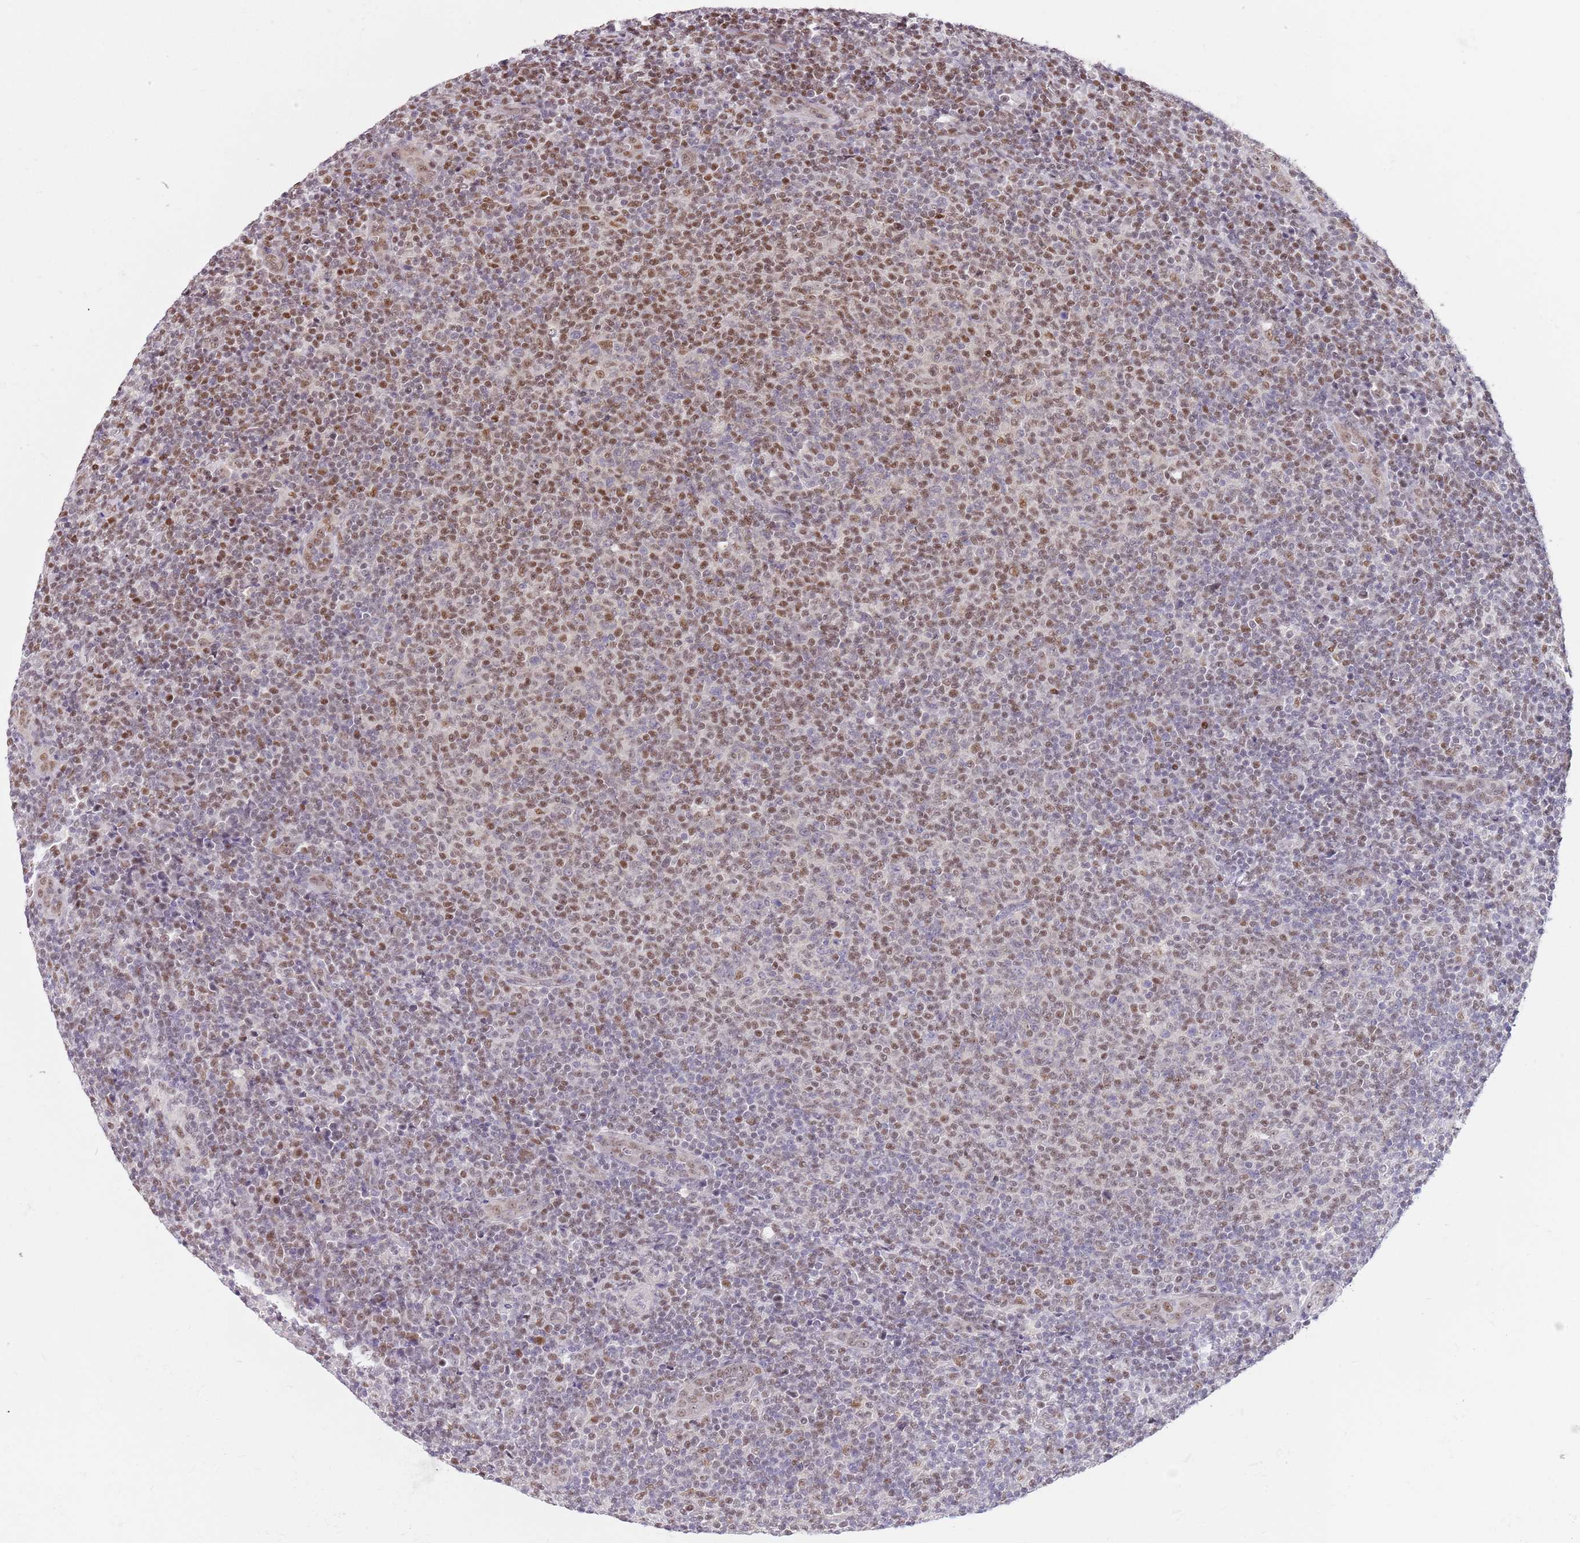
{"staining": {"intensity": "moderate", "quantity": "25%-75%", "location": "nuclear"}, "tissue": "lymphoma", "cell_type": "Tumor cells", "image_type": "cancer", "snomed": [{"axis": "morphology", "description": "Malignant lymphoma, non-Hodgkin's type, Low grade"}, {"axis": "topography", "description": "Lymph node"}], "caption": "This photomicrograph demonstrates lymphoma stained with immunohistochemistry to label a protein in brown. The nuclear of tumor cells show moderate positivity for the protein. Nuclei are counter-stained blue.", "gene": "RFK", "patient": {"sex": "male", "age": 66}}